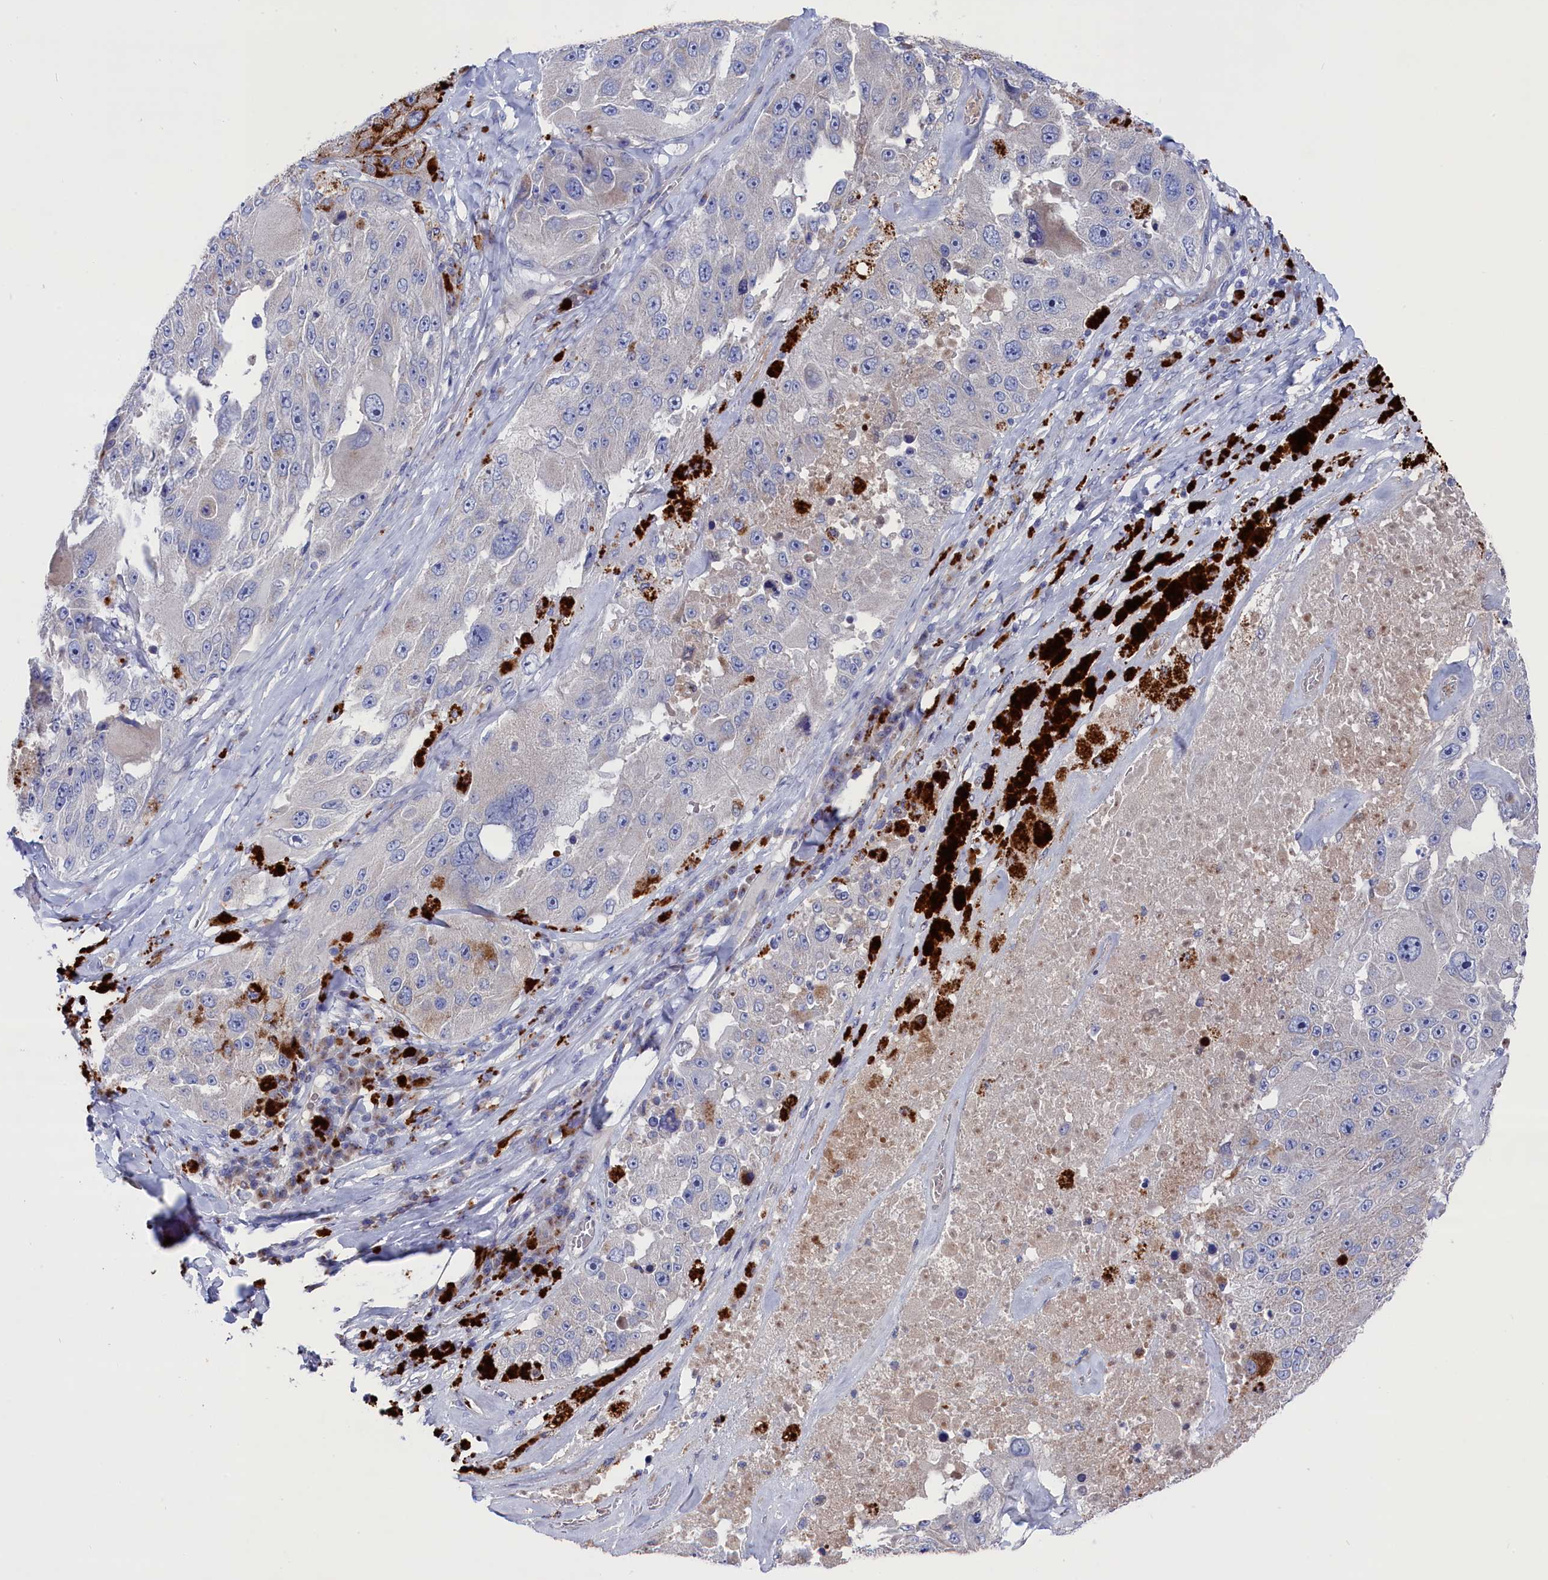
{"staining": {"intensity": "negative", "quantity": "none", "location": "none"}, "tissue": "melanoma", "cell_type": "Tumor cells", "image_type": "cancer", "snomed": [{"axis": "morphology", "description": "Malignant melanoma, Metastatic site"}, {"axis": "topography", "description": "Lymph node"}], "caption": "An image of melanoma stained for a protein exhibits no brown staining in tumor cells.", "gene": "GPR108", "patient": {"sex": "male", "age": 62}}